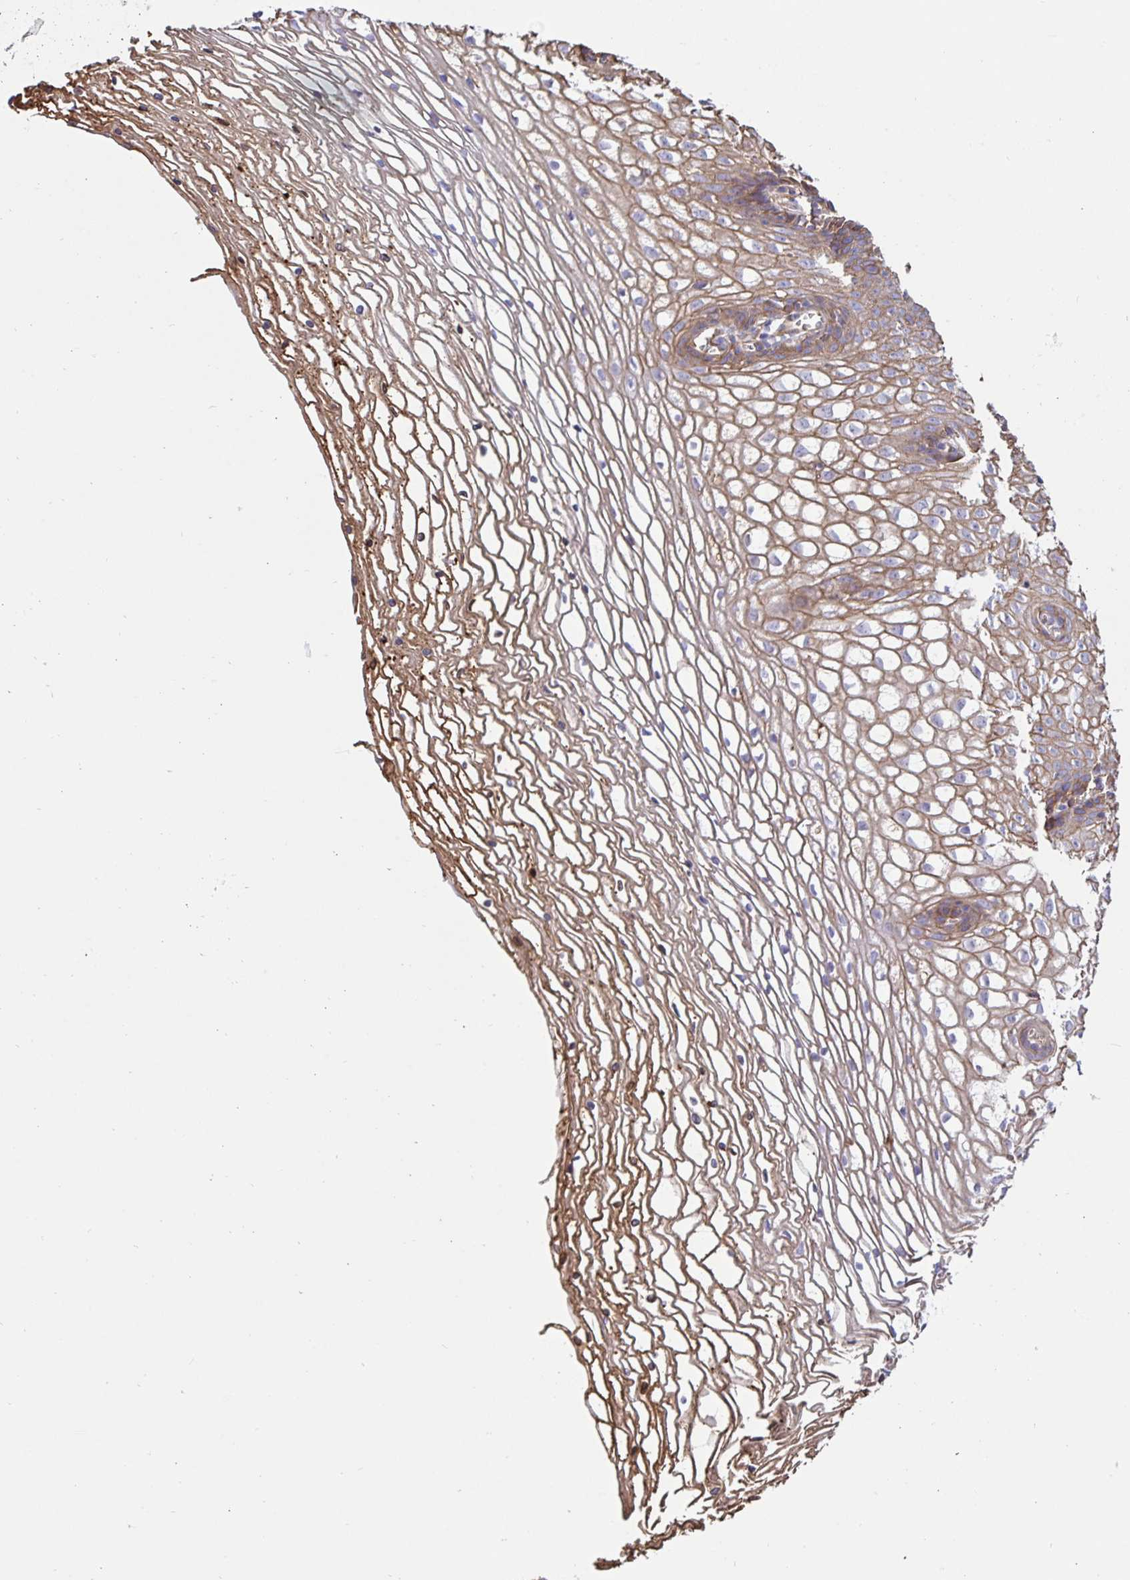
{"staining": {"intensity": "moderate", "quantity": ">75%", "location": "cytoplasmic/membranous"}, "tissue": "cervix", "cell_type": "Glandular cells", "image_type": "normal", "snomed": [{"axis": "morphology", "description": "Normal tissue, NOS"}, {"axis": "topography", "description": "Cervix"}], "caption": "Glandular cells demonstrate medium levels of moderate cytoplasmic/membranous positivity in about >75% of cells in normal cervix.", "gene": "ANXA2", "patient": {"sex": "female", "age": 36}}